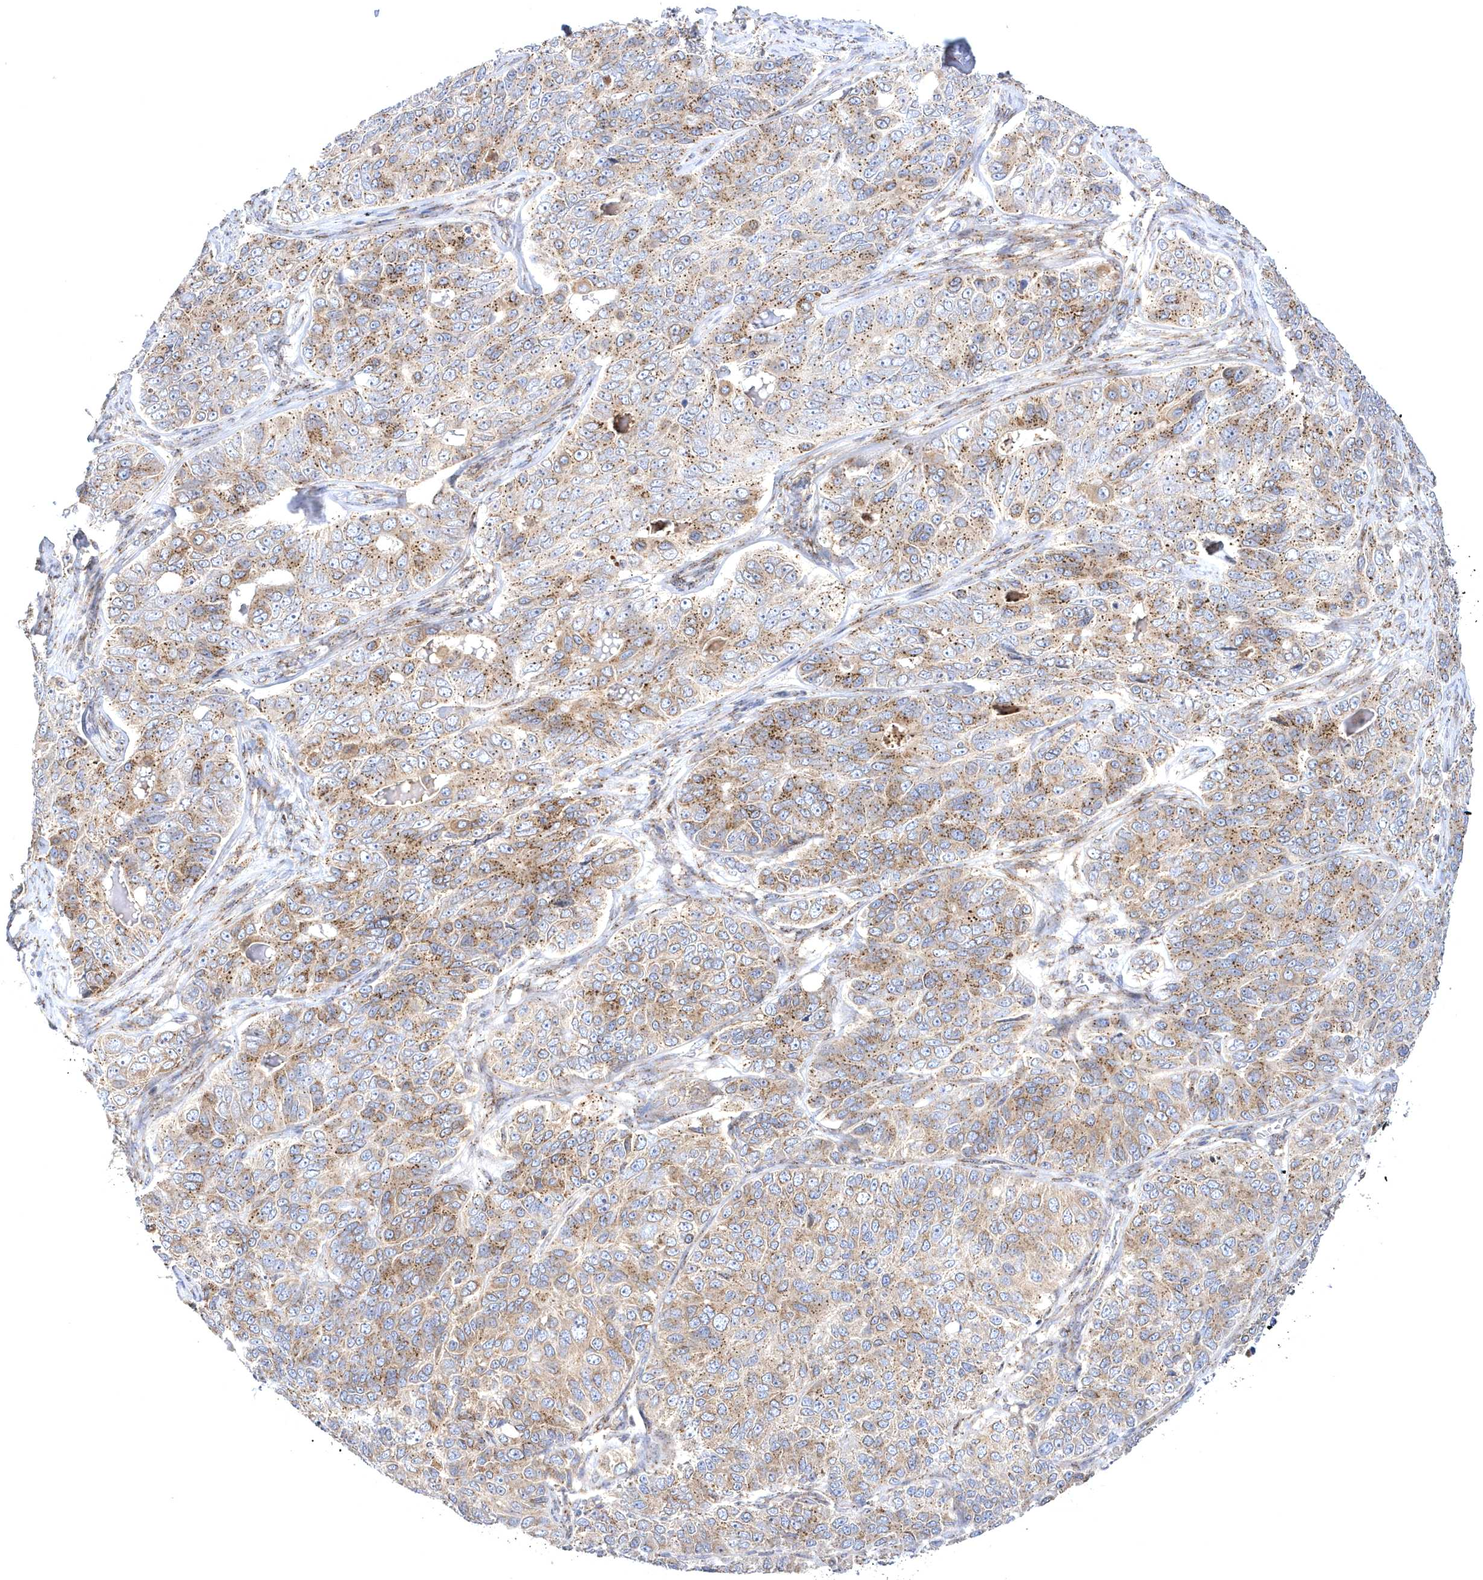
{"staining": {"intensity": "moderate", "quantity": ">75%", "location": "cytoplasmic/membranous"}, "tissue": "ovarian cancer", "cell_type": "Tumor cells", "image_type": "cancer", "snomed": [{"axis": "morphology", "description": "Carcinoma, endometroid"}, {"axis": "topography", "description": "Ovary"}], "caption": "Ovarian endometroid carcinoma tissue shows moderate cytoplasmic/membranous expression in approximately >75% of tumor cells, visualized by immunohistochemistry.", "gene": "COPB2", "patient": {"sex": "female", "age": 51}}